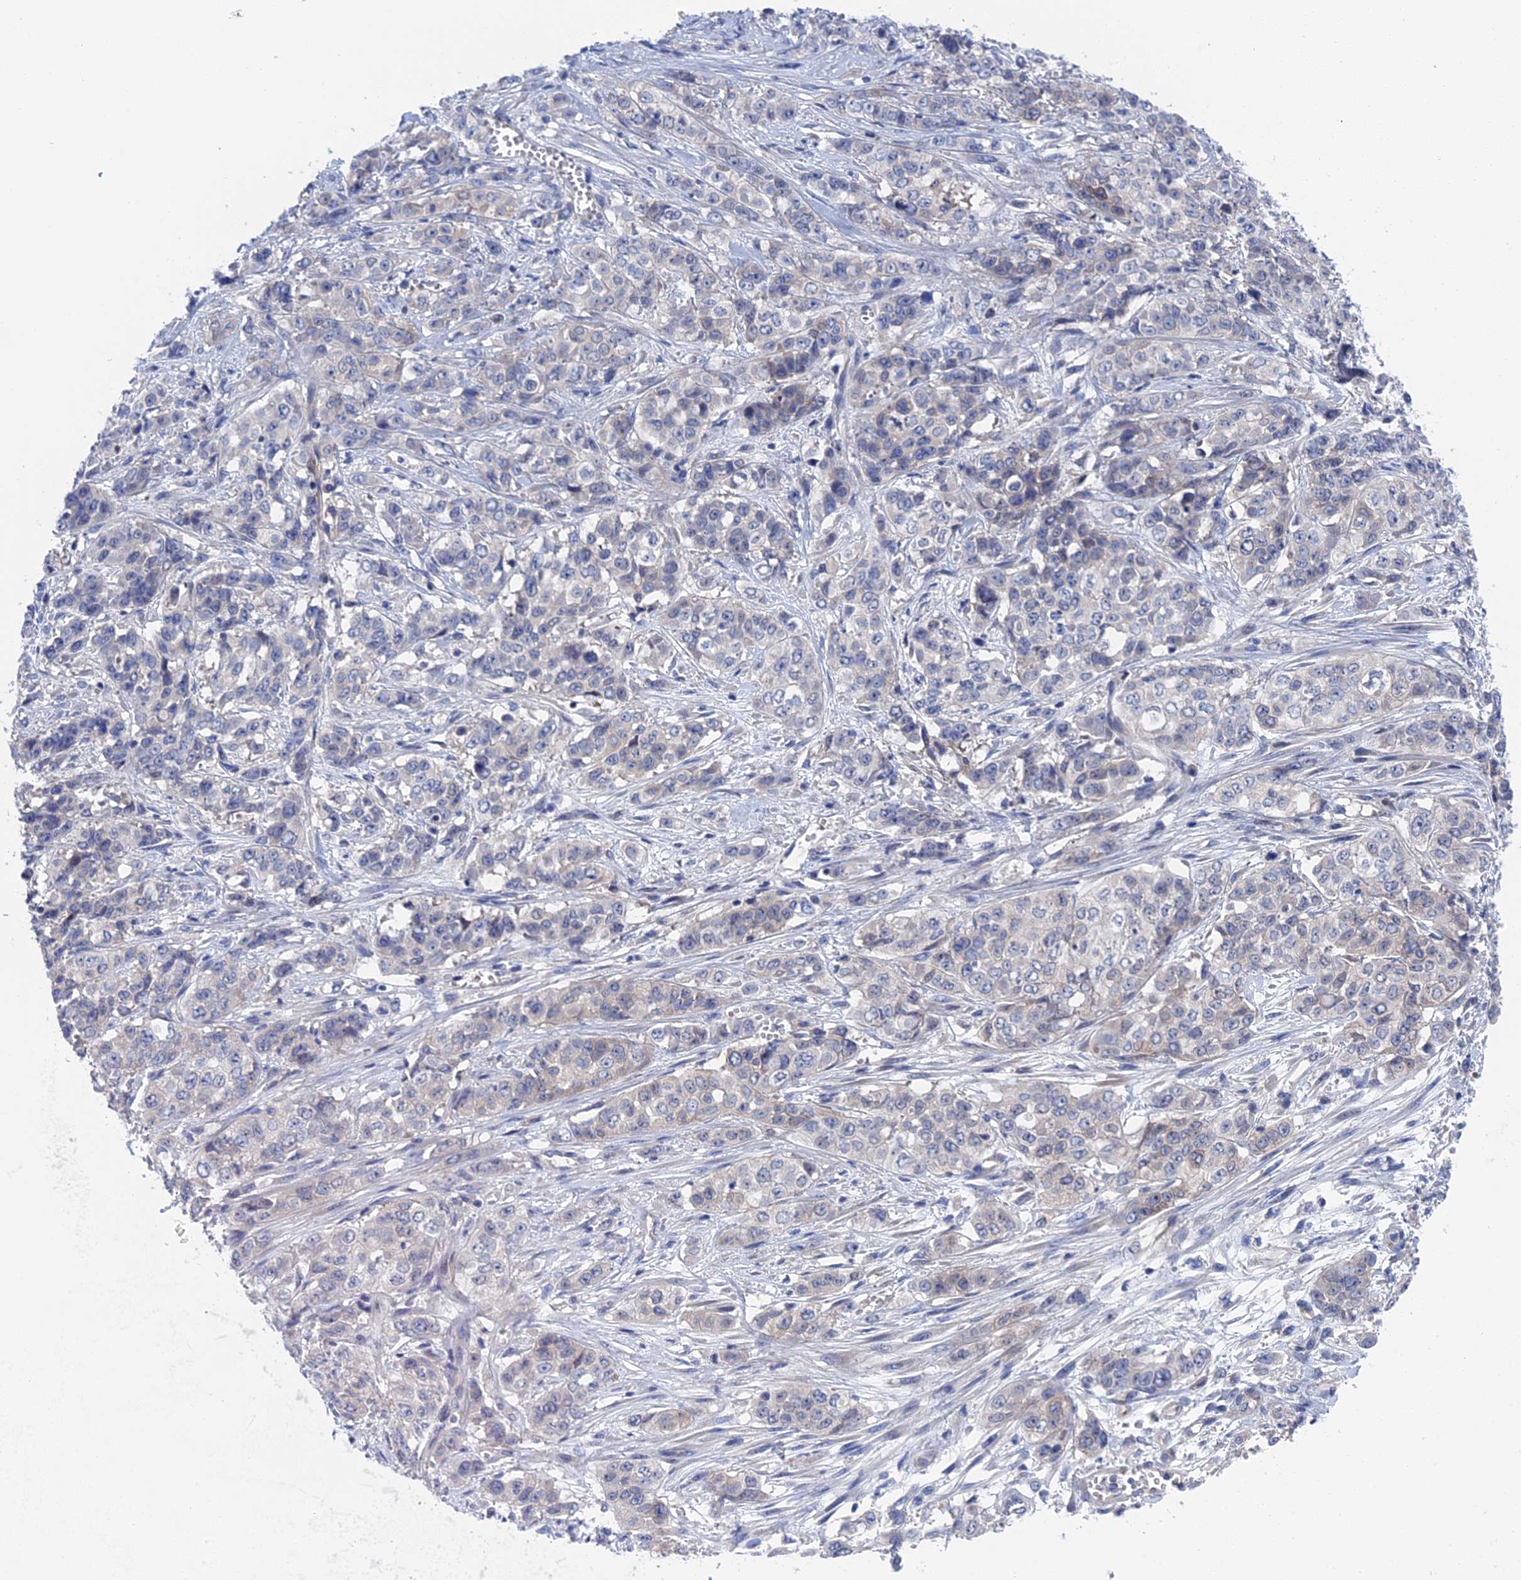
{"staining": {"intensity": "negative", "quantity": "none", "location": "none"}, "tissue": "stomach cancer", "cell_type": "Tumor cells", "image_type": "cancer", "snomed": [{"axis": "morphology", "description": "Adenocarcinoma, NOS"}, {"axis": "topography", "description": "Stomach, upper"}], "caption": "A photomicrograph of stomach cancer stained for a protein shows no brown staining in tumor cells. (Immunohistochemistry, brightfield microscopy, high magnification).", "gene": "MTHFSD", "patient": {"sex": "male", "age": 62}}